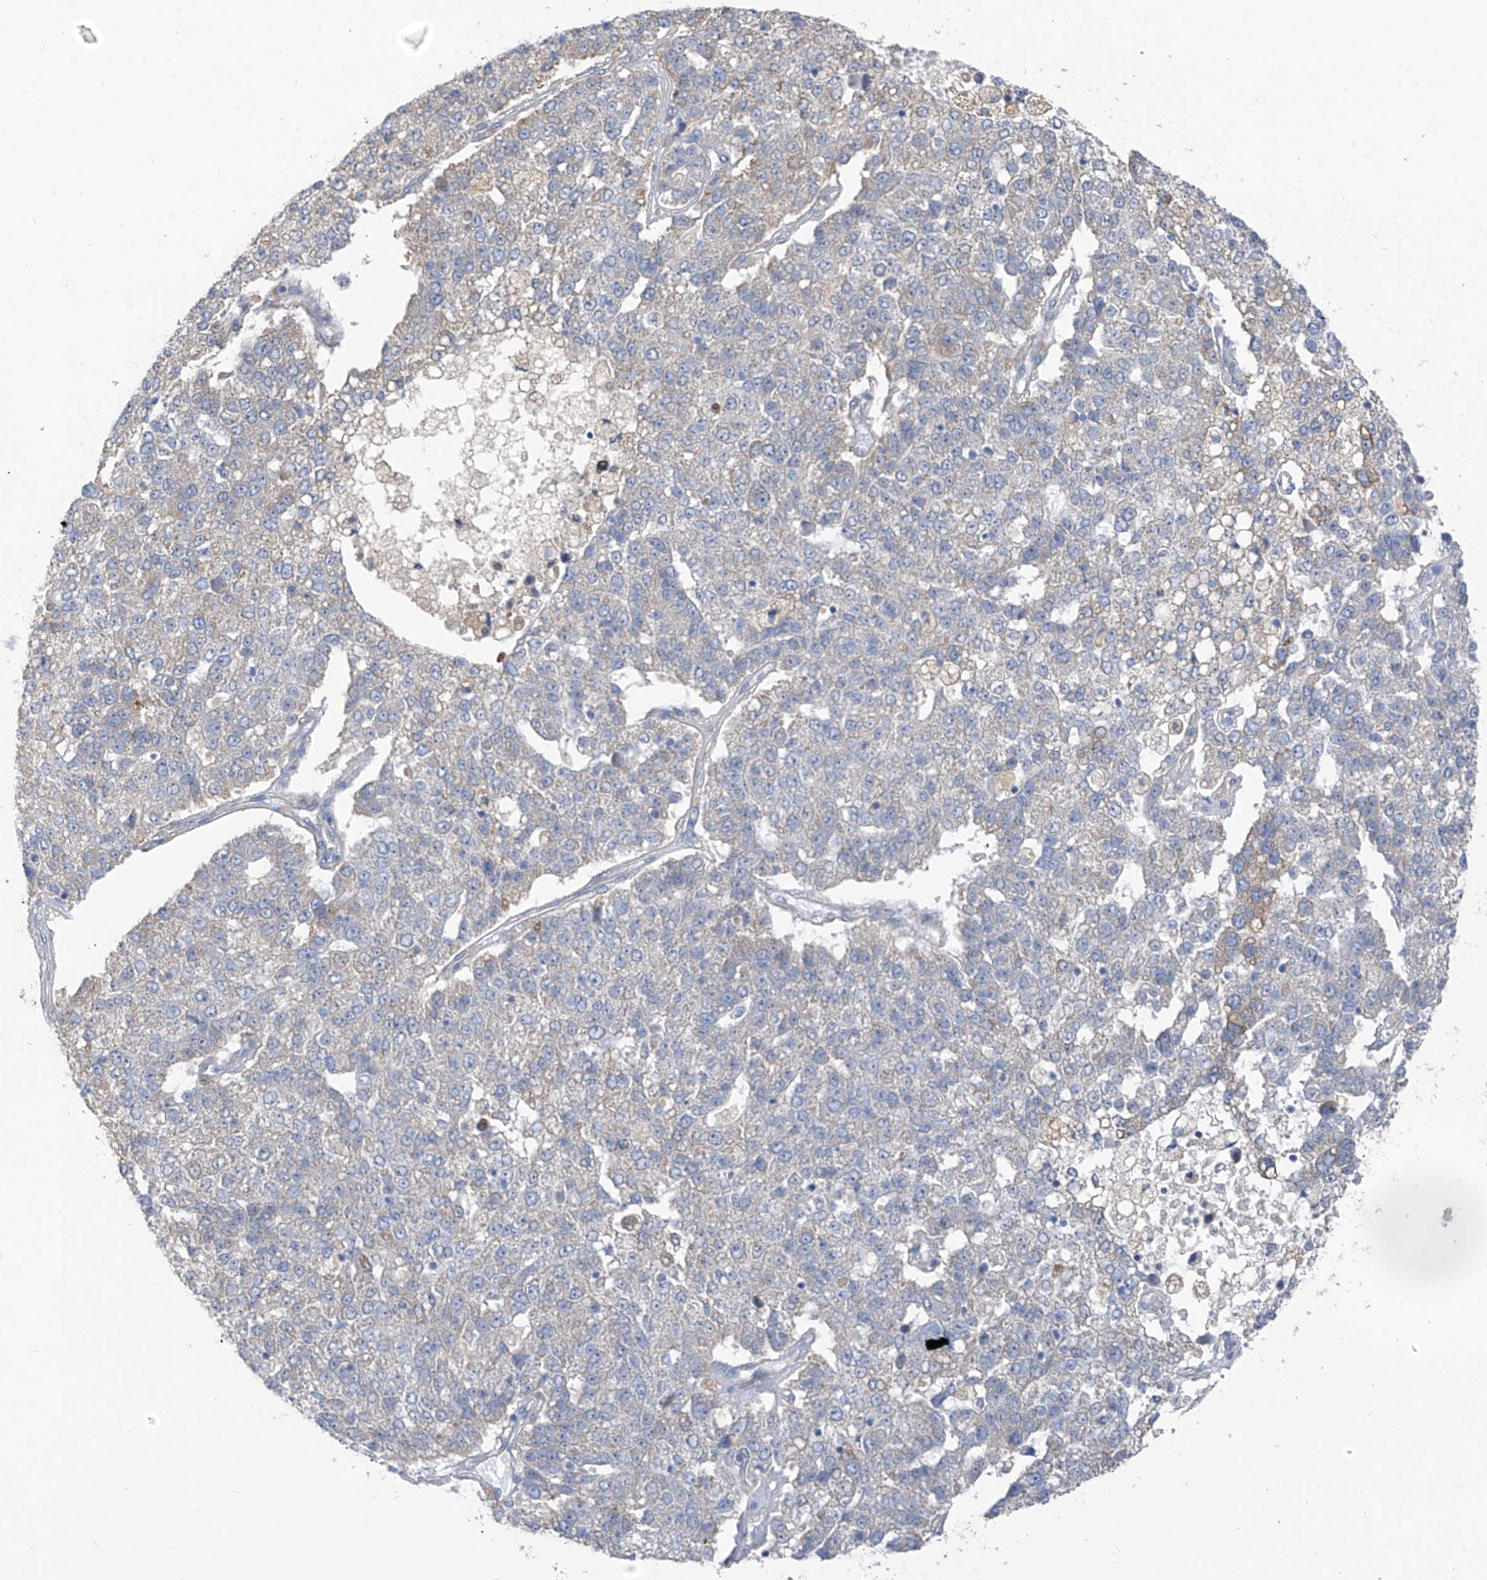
{"staining": {"intensity": "moderate", "quantity": "<25%", "location": "cytoplasmic/membranous"}, "tissue": "pancreatic cancer", "cell_type": "Tumor cells", "image_type": "cancer", "snomed": [{"axis": "morphology", "description": "Adenocarcinoma, NOS"}, {"axis": "topography", "description": "Pancreas"}], "caption": "Brown immunohistochemical staining in pancreatic cancer displays moderate cytoplasmic/membranous positivity in approximately <25% of tumor cells. (Brightfield microscopy of DAB IHC at high magnification).", "gene": "LDAH", "patient": {"sex": "female", "age": 61}}